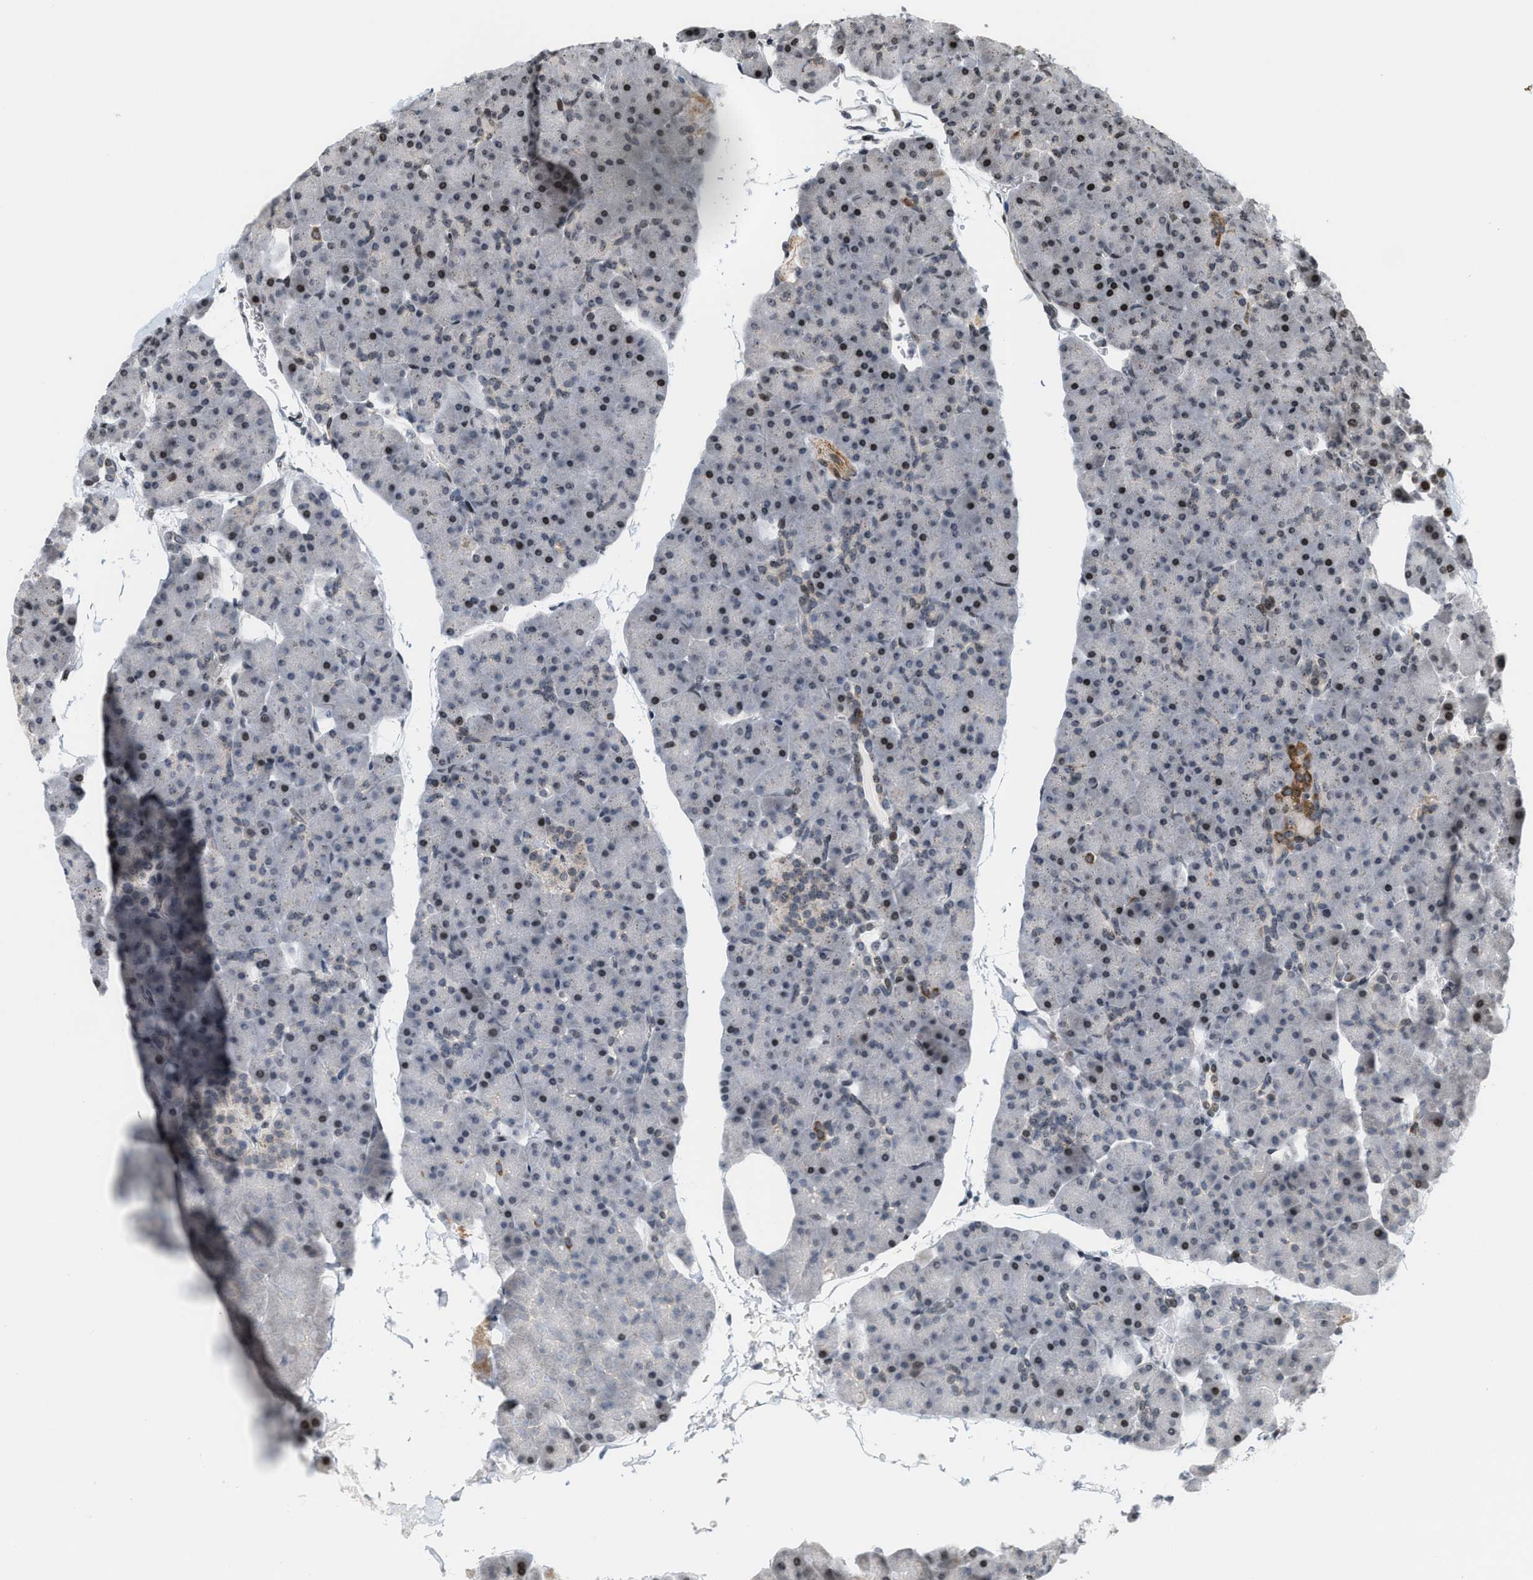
{"staining": {"intensity": "negative", "quantity": "none", "location": "none"}, "tissue": "pancreas", "cell_type": "Exocrine glandular cells", "image_type": "normal", "snomed": [{"axis": "morphology", "description": "Normal tissue, NOS"}, {"axis": "topography", "description": "Pancreas"}], "caption": "High power microscopy histopathology image of an immunohistochemistry (IHC) histopathology image of normal pancreas, revealing no significant staining in exocrine glandular cells.", "gene": "PDZD2", "patient": {"sex": "male", "age": 35}}